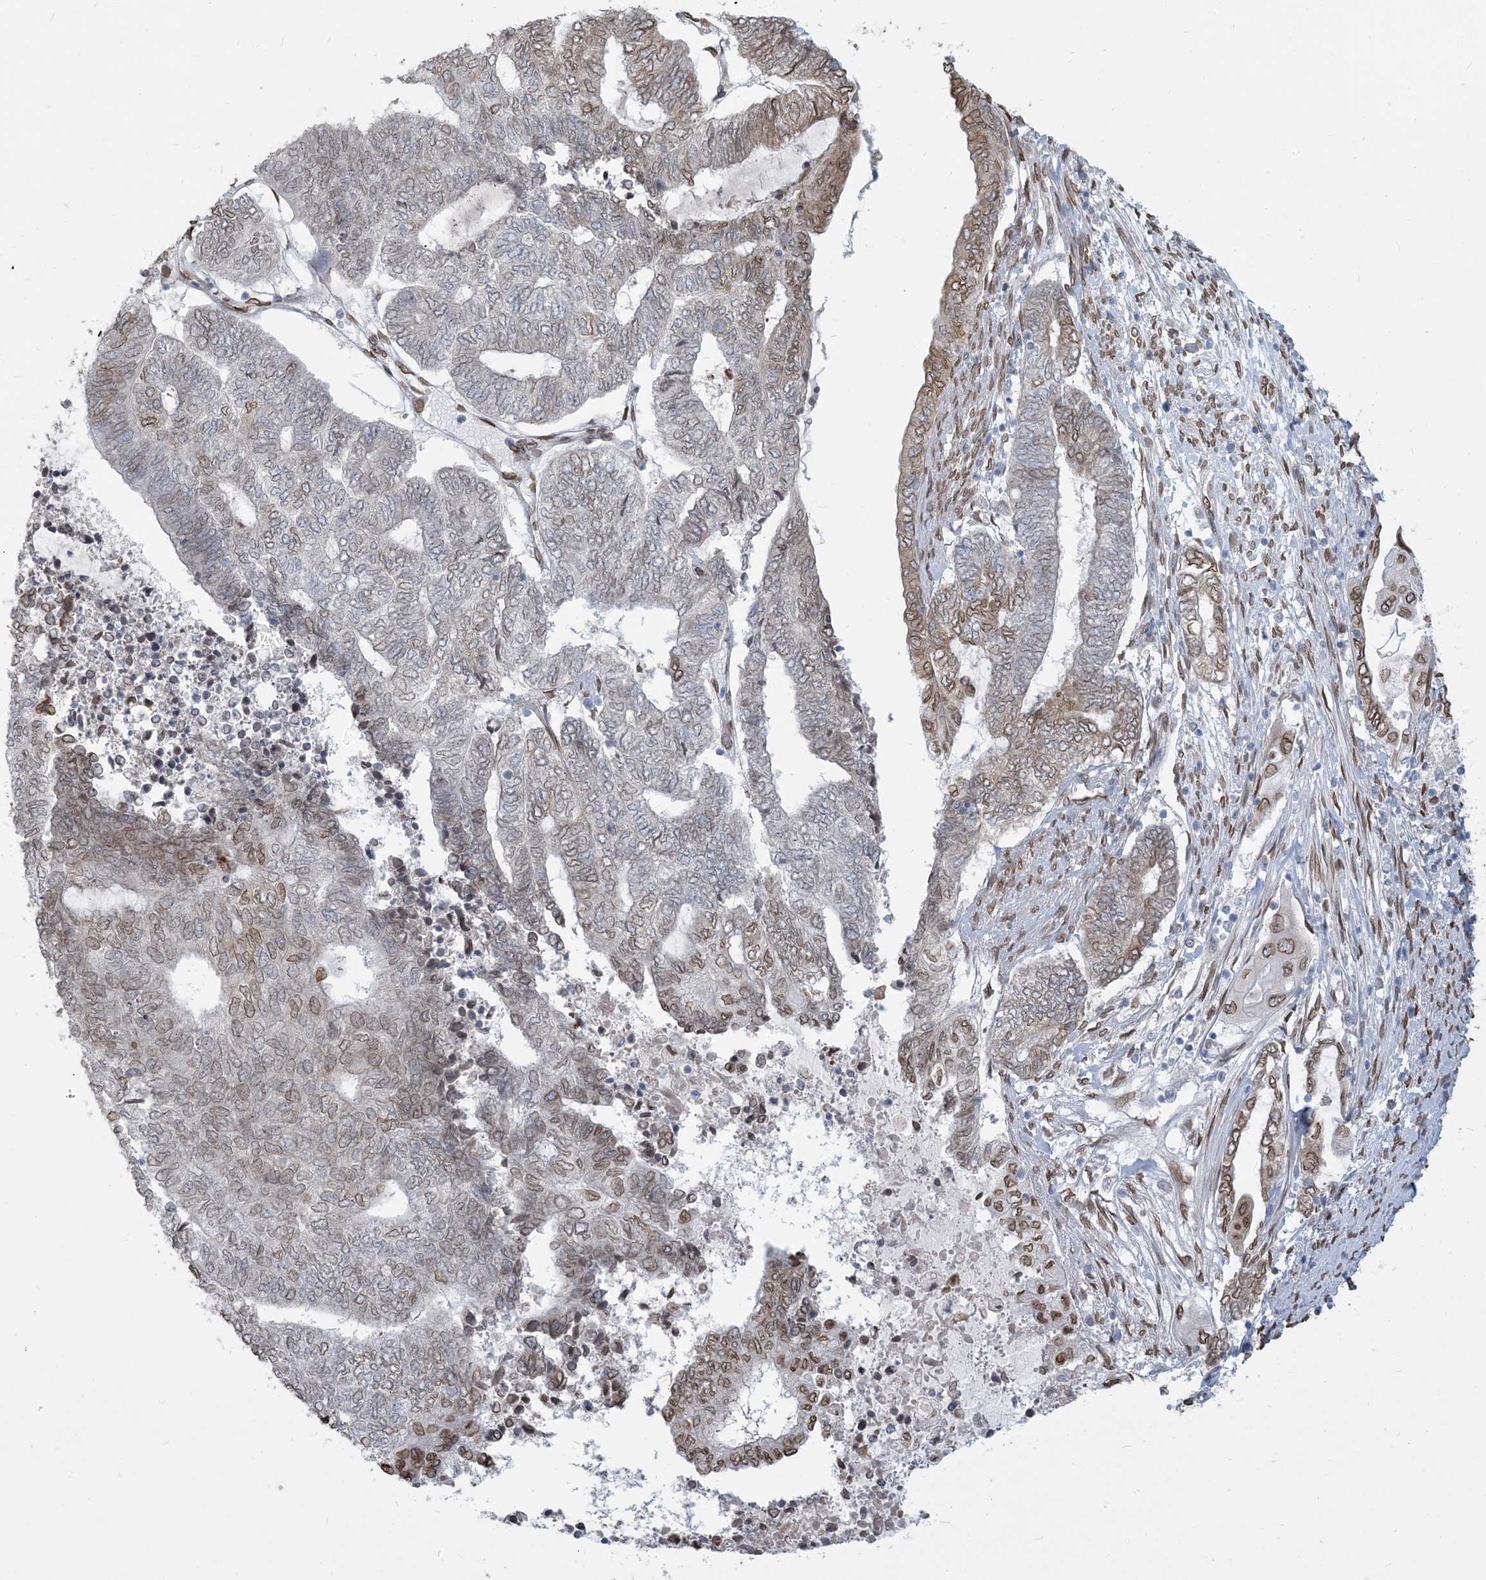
{"staining": {"intensity": "moderate", "quantity": "<25%", "location": "cytoplasmic/membranous,nuclear"}, "tissue": "endometrial cancer", "cell_type": "Tumor cells", "image_type": "cancer", "snomed": [{"axis": "morphology", "description": "Adenocarcinoma, NOS"}, {"axis": "topography", "description": "Uterus"}, {"axis": "topography", "description": "Endometrium"}], "caption": "This histopathology image shows immunohistochemistry staining of human endometrial cancer, with low moderate cytoplasmic/membranous and nuclear staining in approximately <25% of tumor cells.", "gene": "WWP1", "patient": {"sex": "female", "age": 70}}